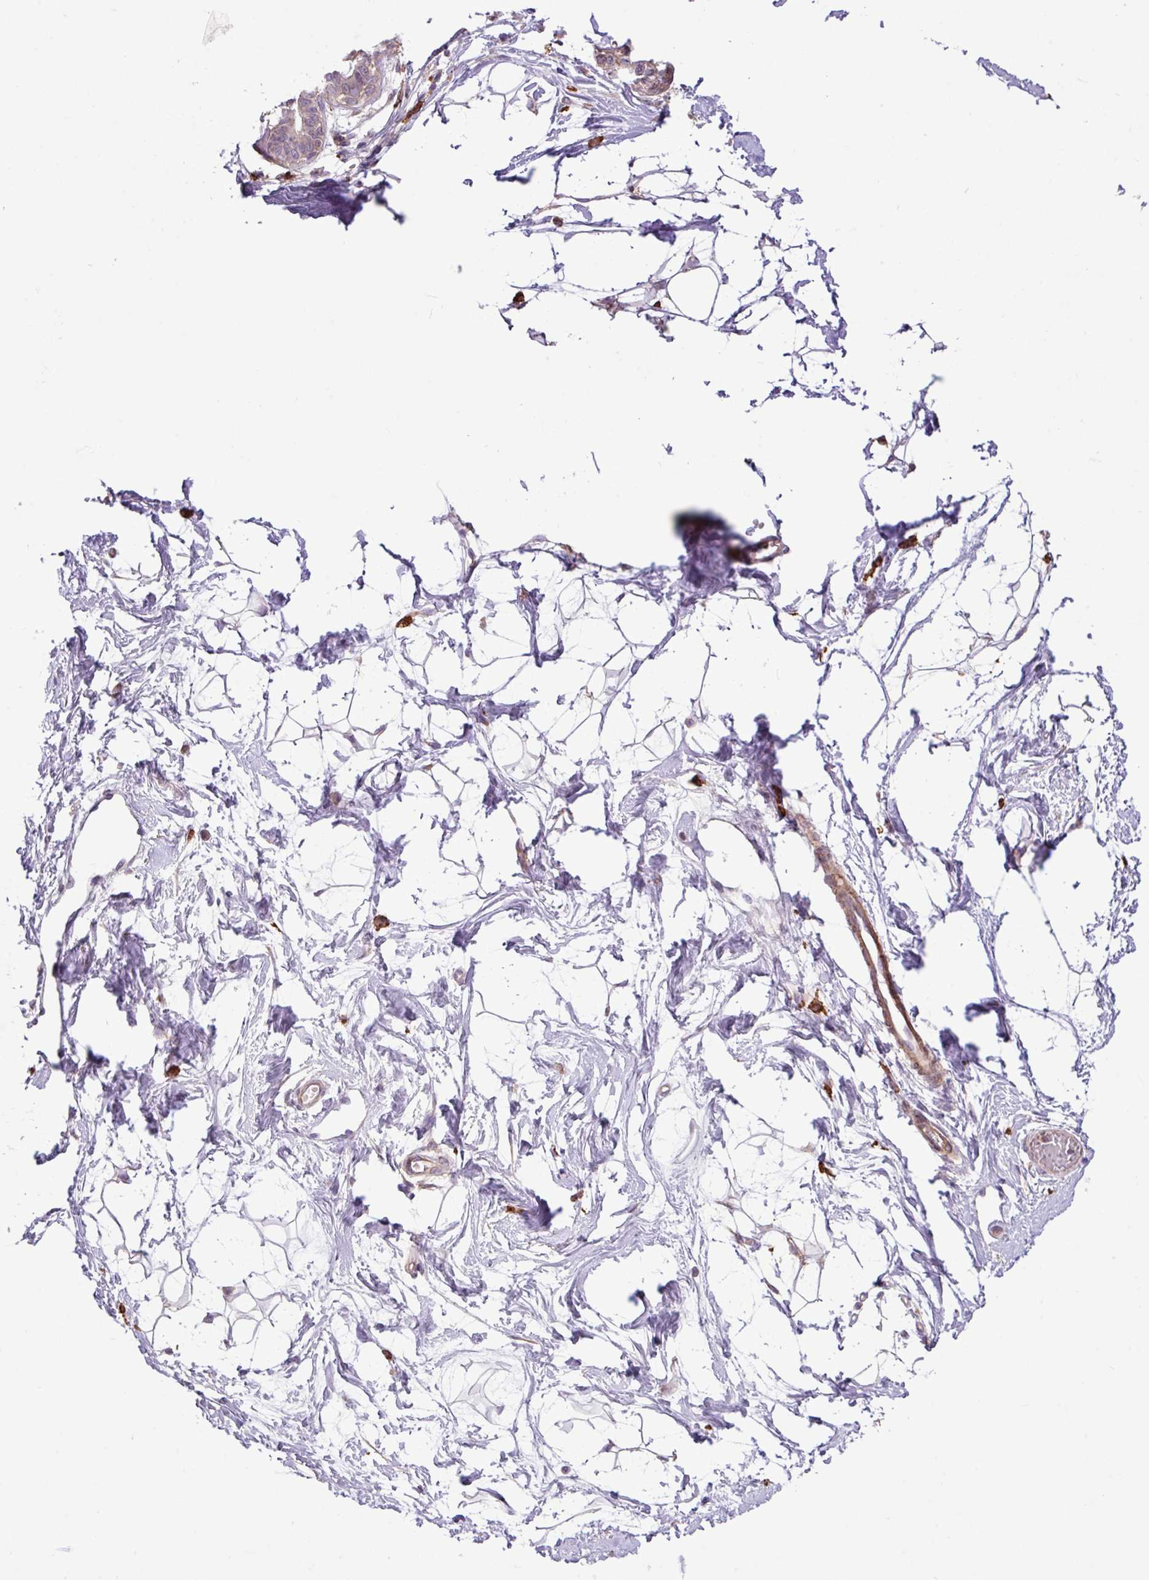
{"staining": {"intensity": "negative", "quantity": "none", "location": "none"}, "tissue": "breast", "cell_type": "Adipocytes", "image_type": "normal", "snomed": [{"axis": "morphology", "description": "Normal tissue, NOS"}, {"axis": "topography", "description": "Breast"}], "caption": "High magnification brightfield microscopy of normal breast stained with DAB (brown) and counterstained with hematoxylin (blue): adipocytes show no significant positivity. Nuclei are stained in blue.", "gene": "ARHGEF25", "patient": {"sex": "female", "age": 45}}